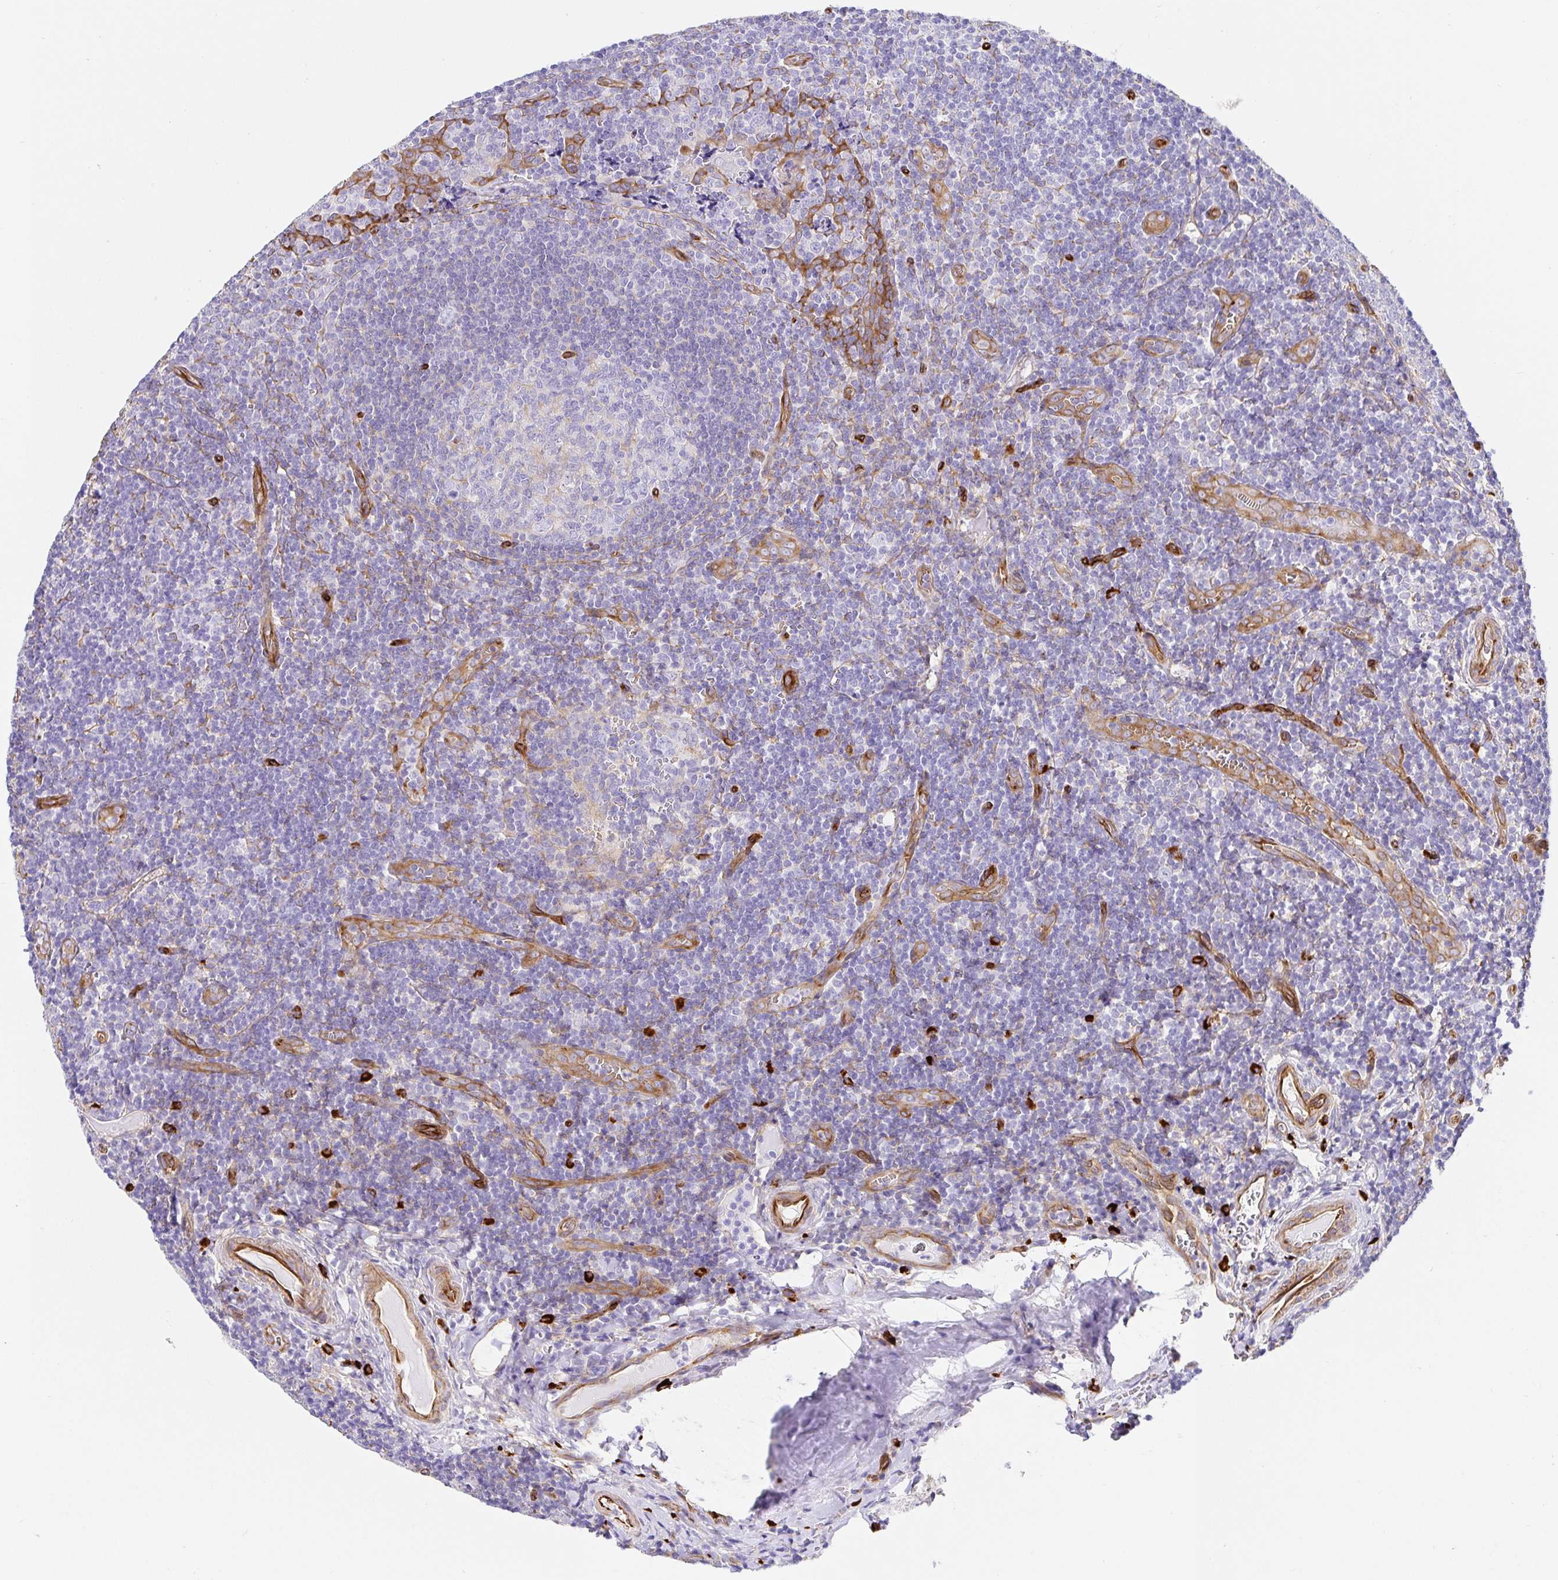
{"staining": {"intensity": "negative", "quantity": "none", "location": "none"}, "tissue": "tonsil", "cell_type": "Germinal center cells", "image_type": "normal", "snomed": [{"axis": "morphology", "description": "Normal tissue, NOS"}, {"axis": "morphology", "description": "Inflammation, NOS"}, {"axis": "topography", "description": "Tonsil"}], "caption": "The IHC histopathology image has no significant positivity in germinal center cells of tonsil.", "gene": "DOCK1", "patient": {"sex": "female", "age": 31}}